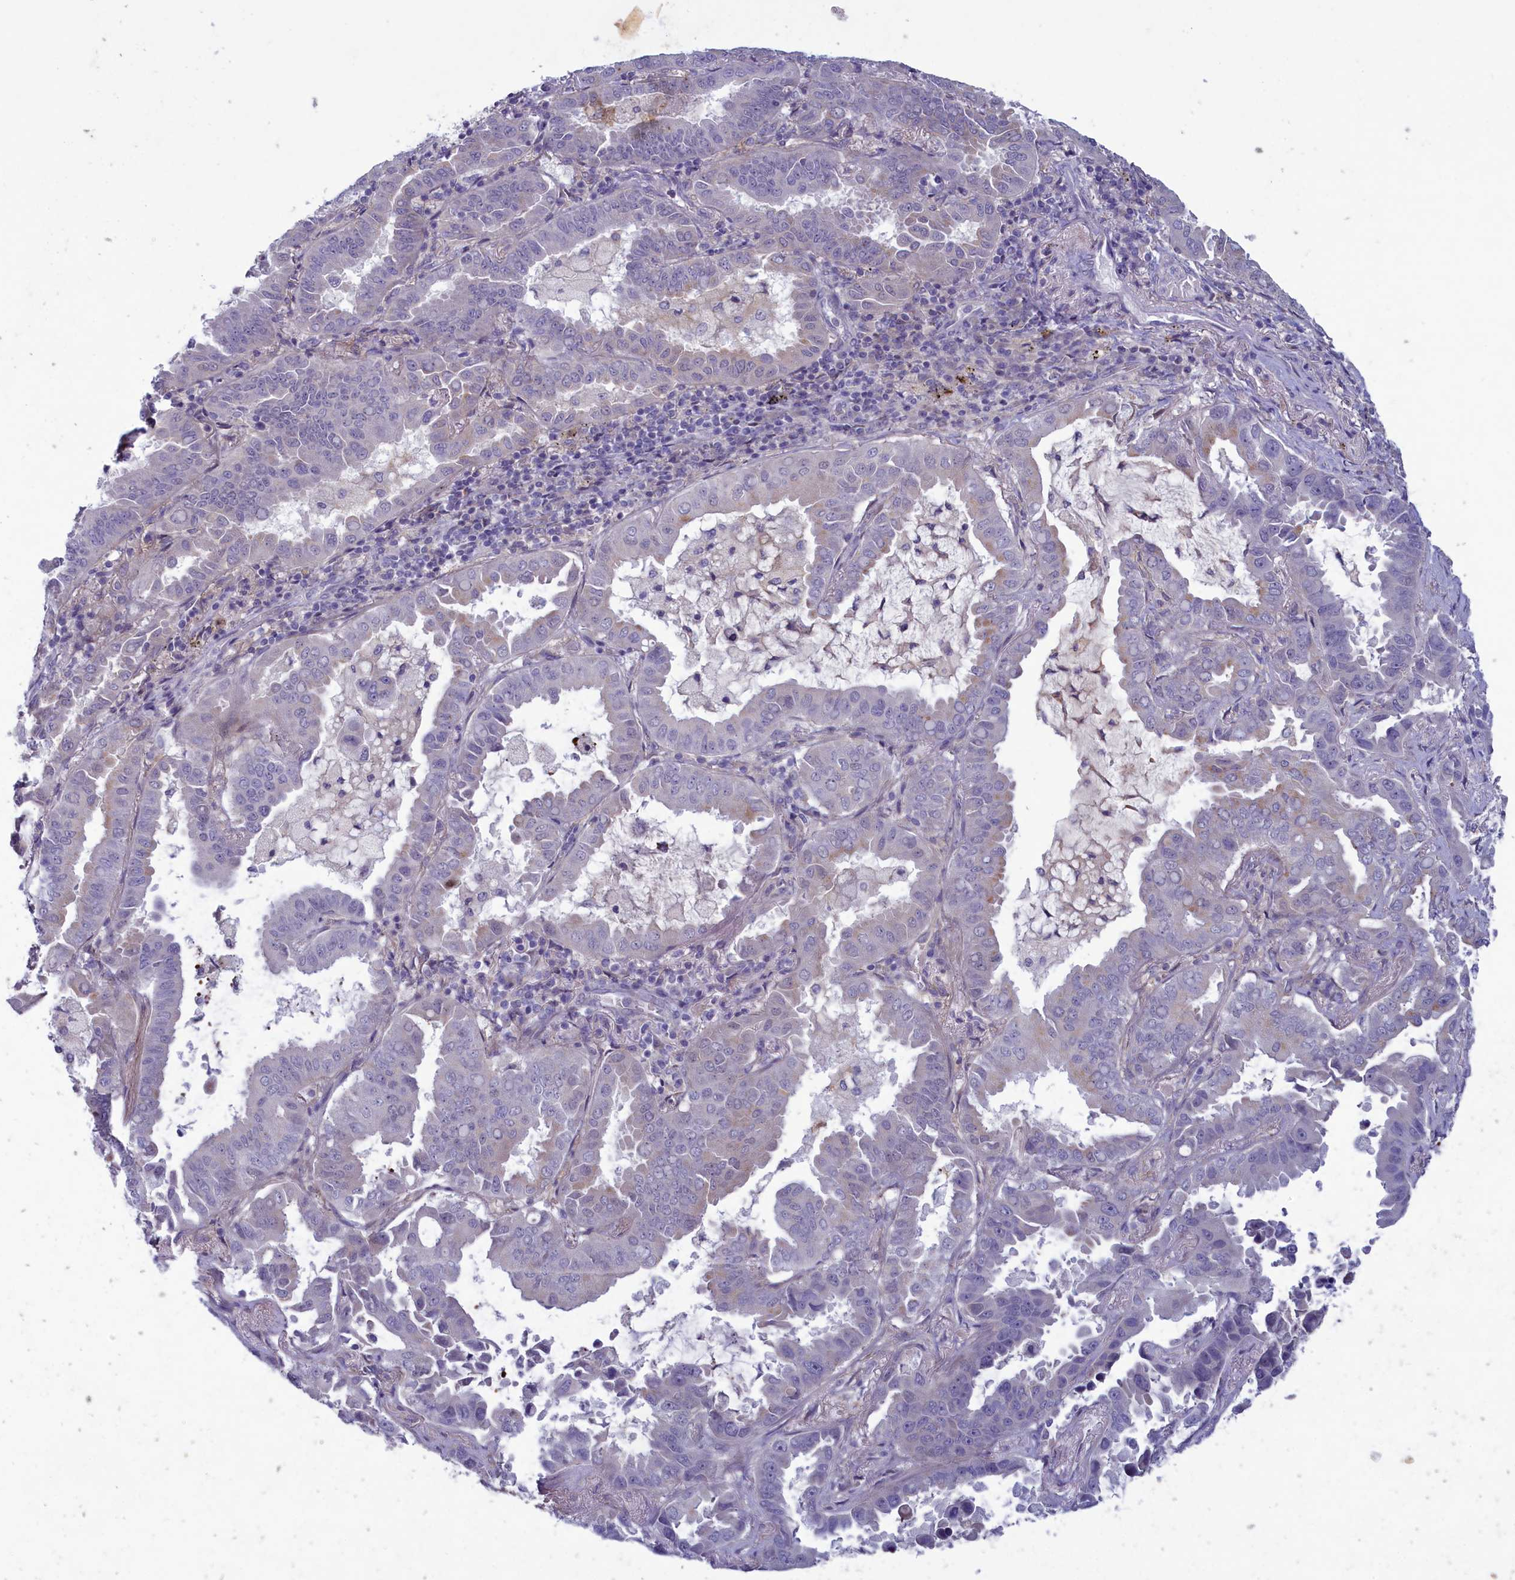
{"staining": {"intensity": "negative", "quantity": "none", "location": "none"}, "tissue": "lung cancer", "cell_type": "Tumor cells", "image_type": "cancer", "snomed": [{"axis": "morphology", "description": "Adenocarcinoma, NOS"}, {"axis": "topography", "description": "Lung"}], "caption": "A histopathology image of adenocarcinoma (lung) stained for a protein demonstrates no brown staining in tumor cells. (DAB IHC with hematoxylin counter stain).", "gene": "PLEKHG6", "patient": {"sex": "male", "age": 64}}